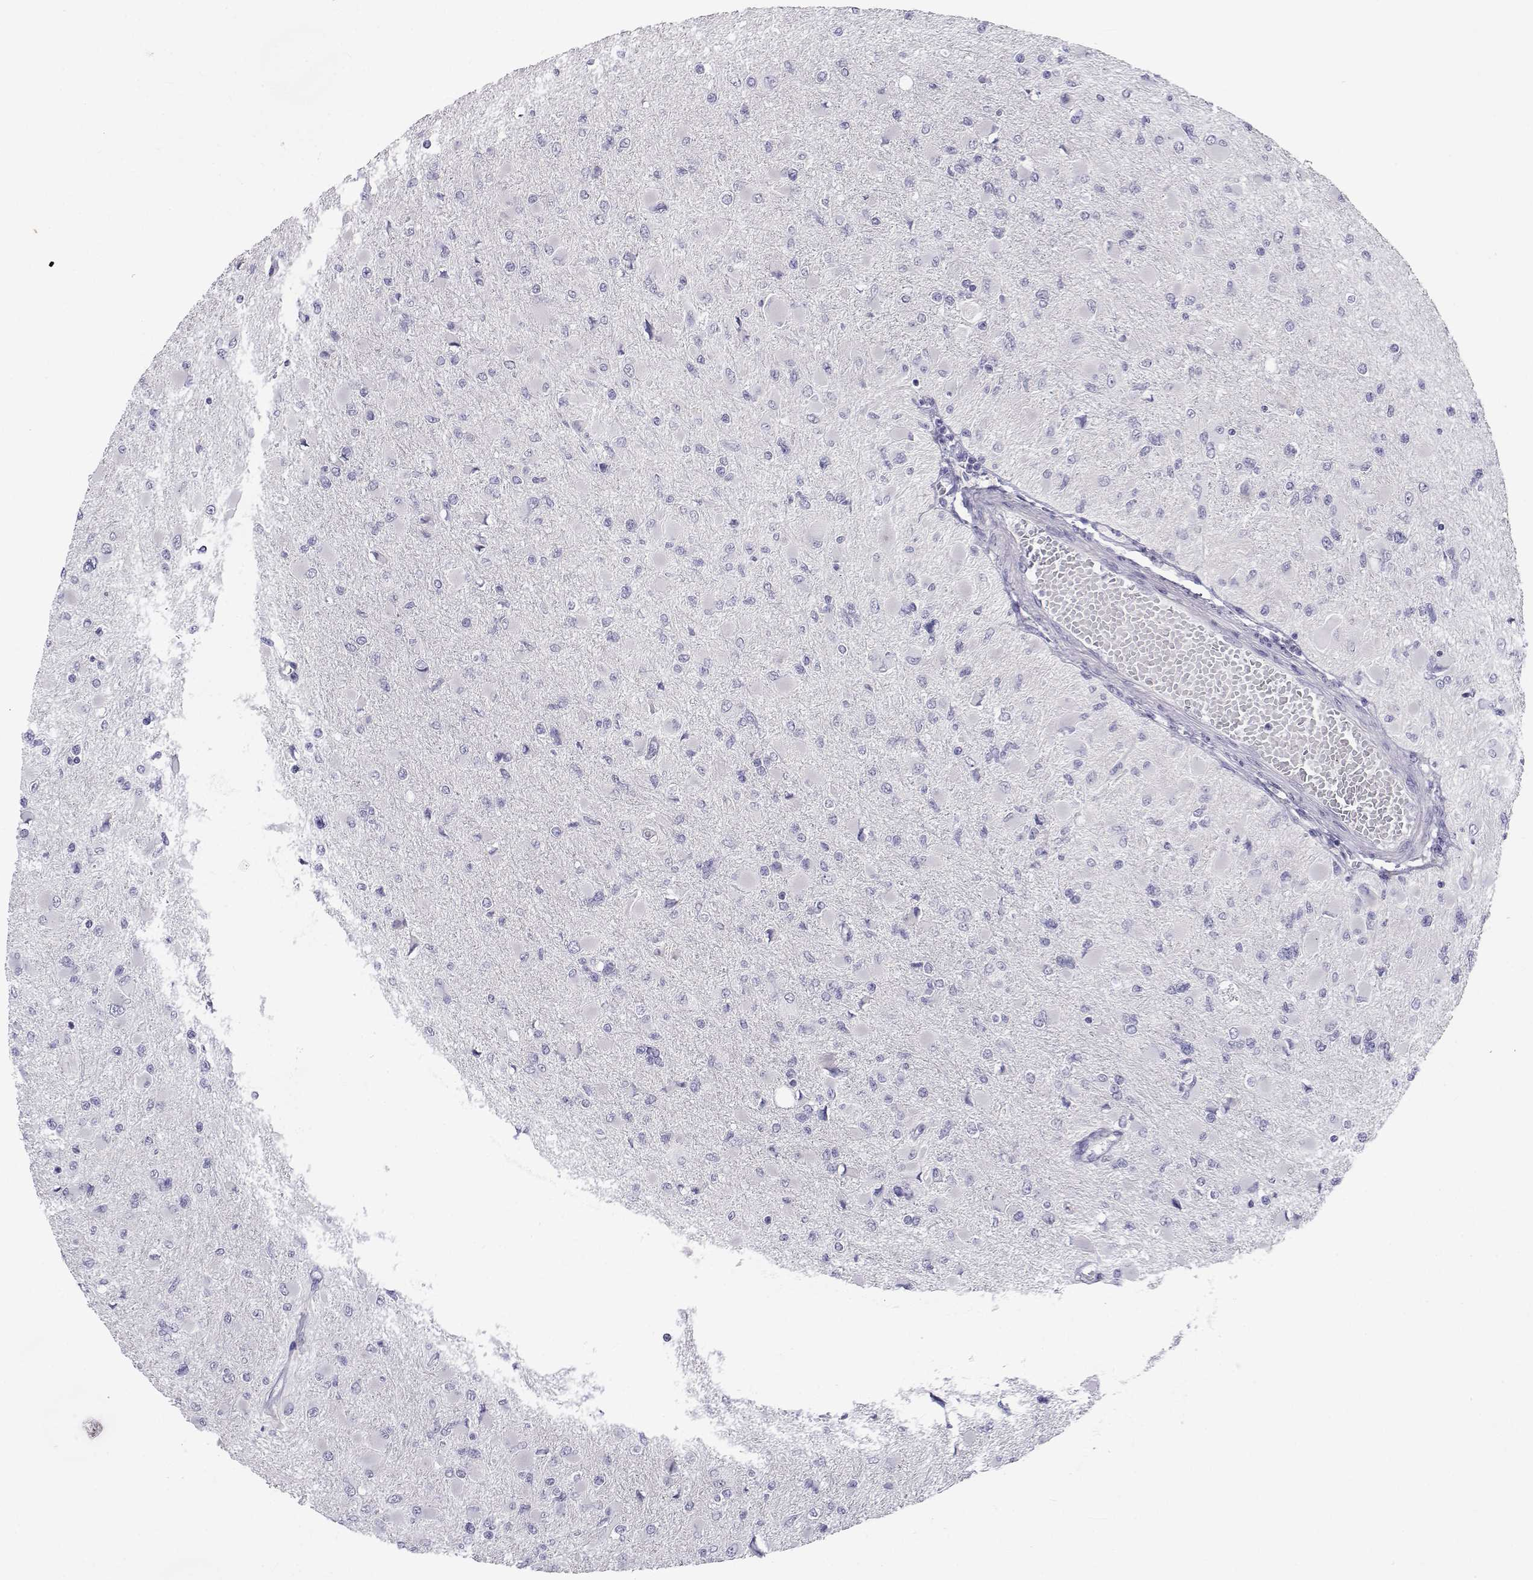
{"staining": {"intensity": "negative", "quantity": "none", "location": "none"}, "tissue": "glioma", "cell_type": "Tumor cells", "image_type": "cancer", "snomed": [{"axis": "morphology", "description": "Glioma, malignant, High grade"}, {"axis": "topography", "description": "Cerebral cortex"}], "caption": "This image is of malignant glioma (high-grade) stained with immunohistochemistry to label a protein in brown with the nuclei are counter-stained blue. There is no positivity in tumor cells.", "gene": "SLC6A3", "patient": {"sex": "female", "age": 36}}